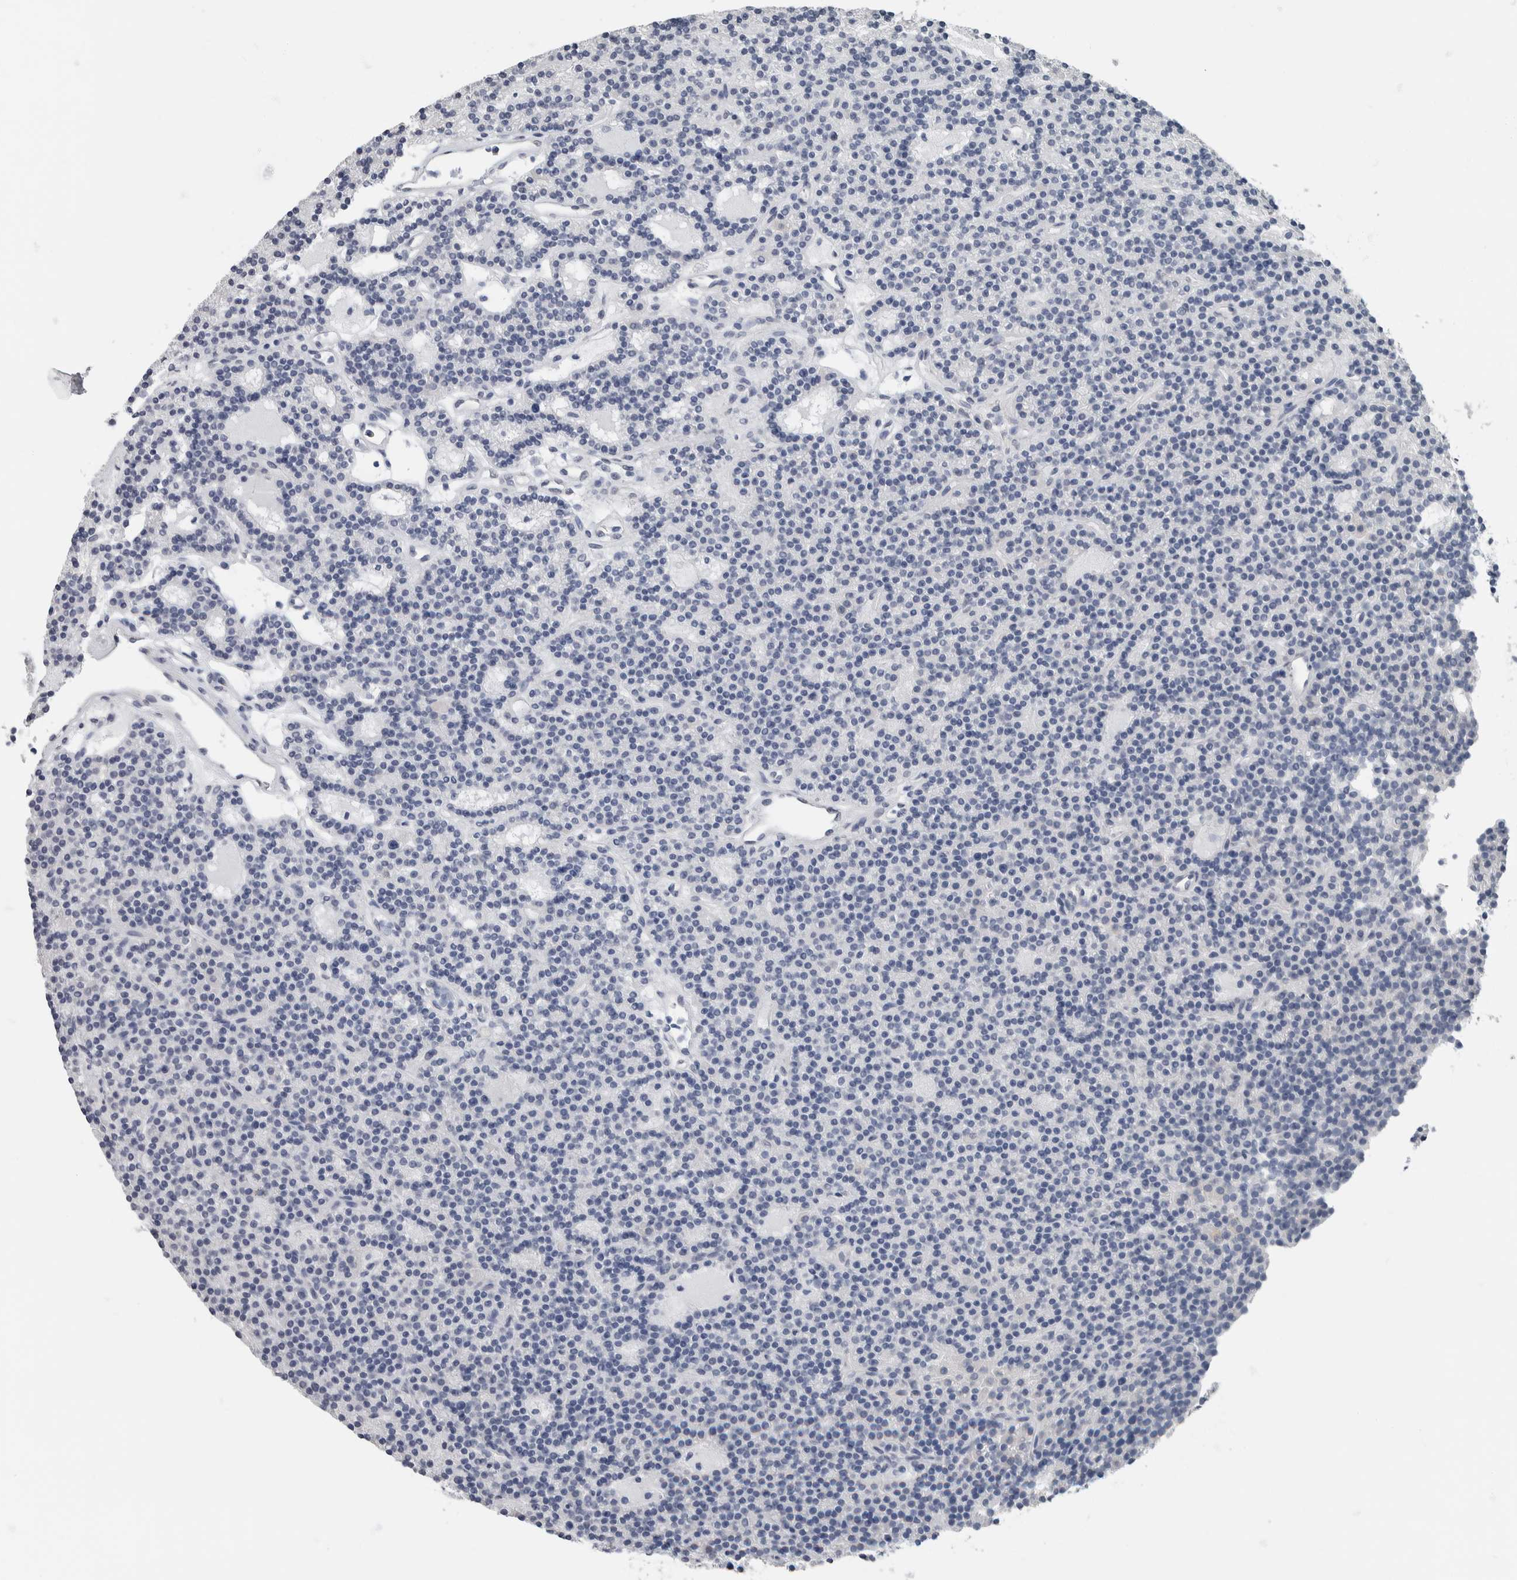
{"staining": {"intensity": "negative", "quantity": "none", "location": "none"}, "tissue": "parathyroid gland", "cell_type": "Glandular cells", "image_type": "normal", "snomed": [{"axis": "morphology", "description": "Normal tissue, NOS"}, {"axis": "topography", "description": "Parathyroid gland"}], "caption": "Histopathology image shows no protein staining in glandular cells of normal parathyroid gland.", "gene": "NEFM", "patient": {"sex": "male", "age": 75}}